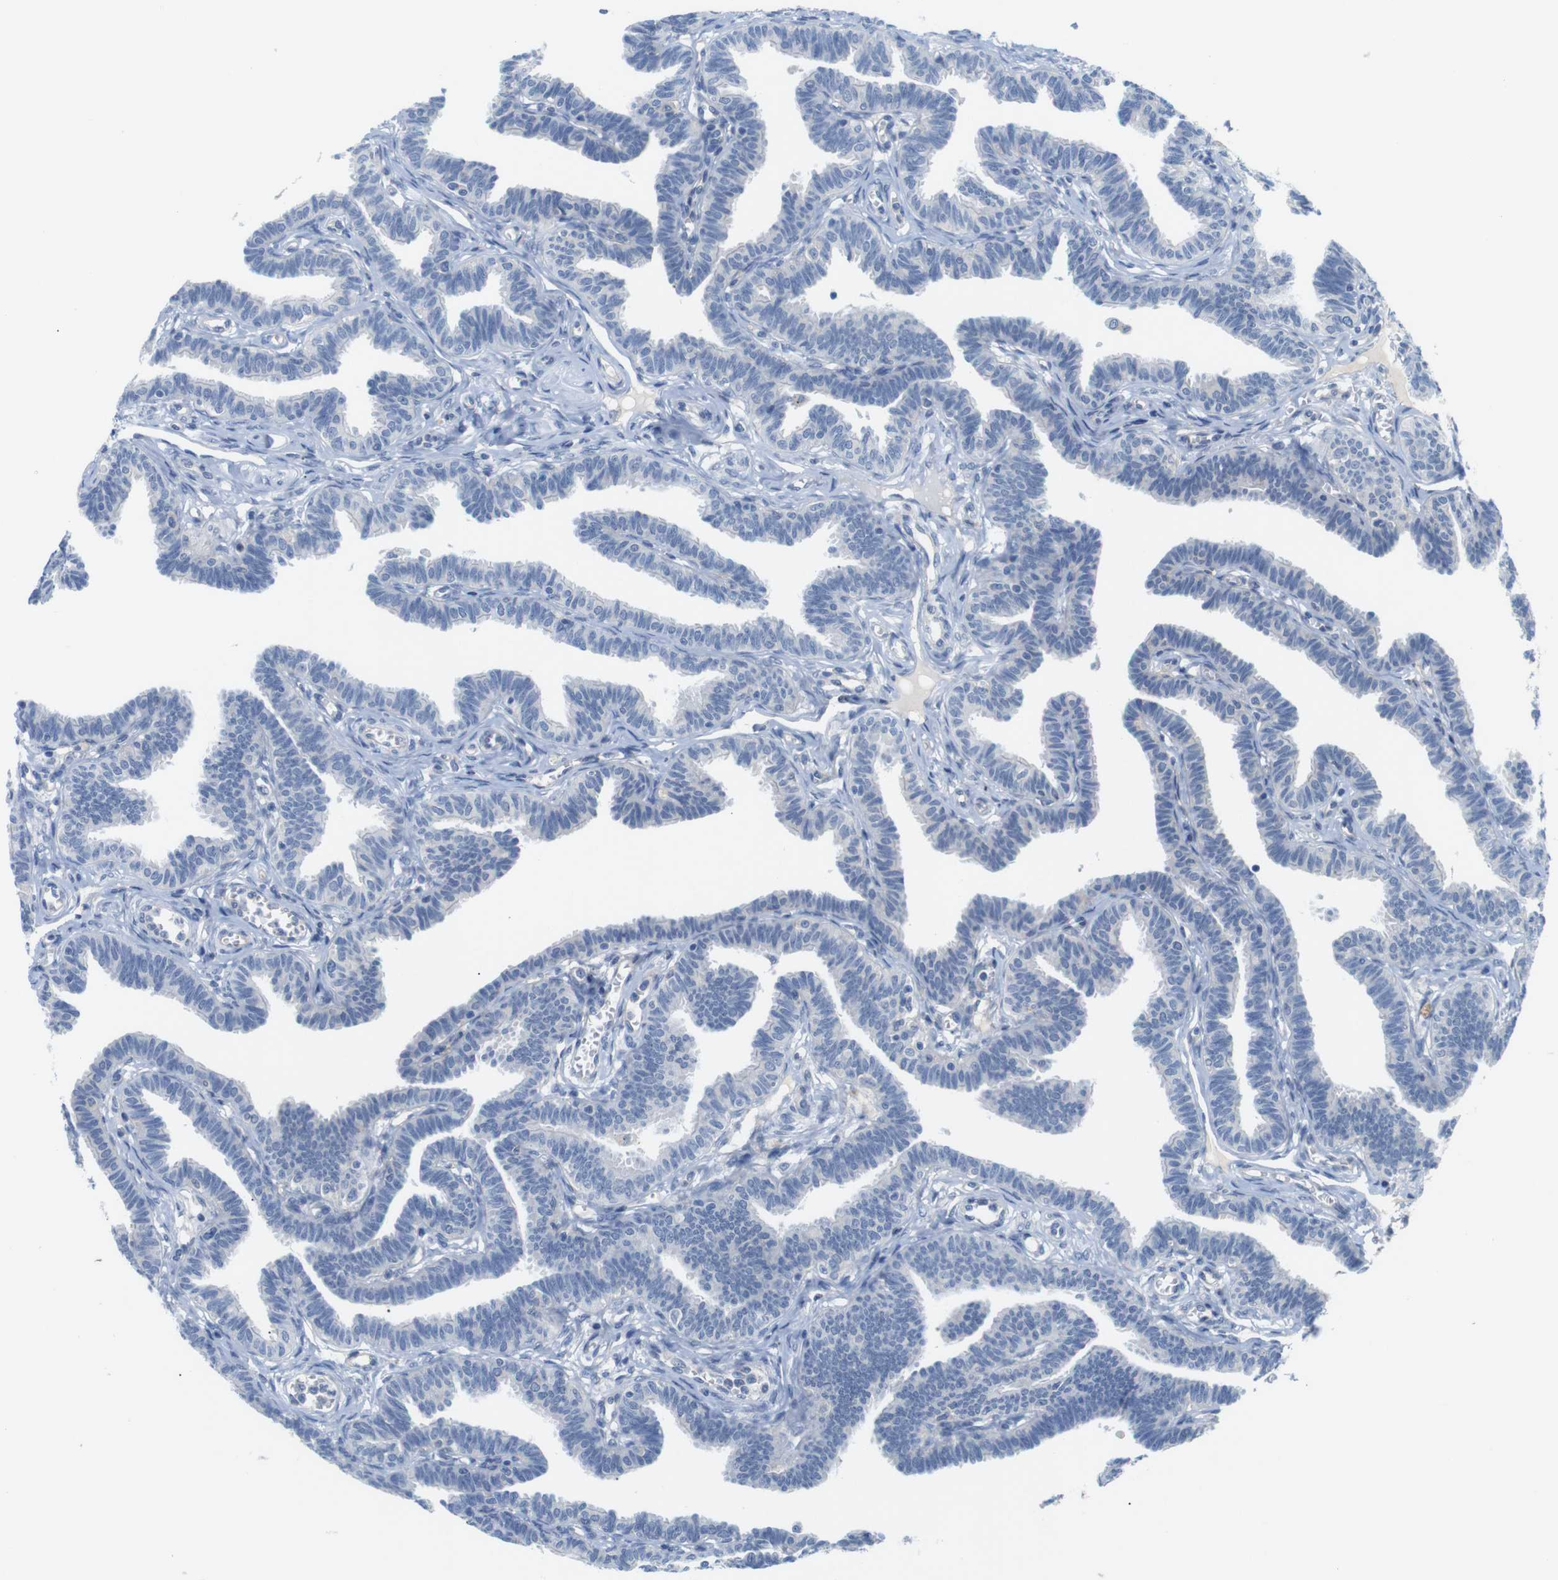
{"staining": {"intensity": "negative", "quantity": "none", "location": "none"}, "tissue": "fallopian tube", "cell_type": "Glandular cells", "image_type": "normal", "snomed": [{"axis": "morphology", "description": "Normal tissue, NOS"}, {"axis": "topography", "description": "Fallopian tube"}, {"axis": "topography", "description": "Ovary"}], "caption": "Immunohistochemistry (IHC) histopathology image of unremarkable fallopian tube: human fallopian tube stained with DAB (3,3'-diaminobenzidine) demonstrates no significant protein staining in glandular cells.", "gene": "ITGA5", "patient": {"sex": "female", "age": 23}}